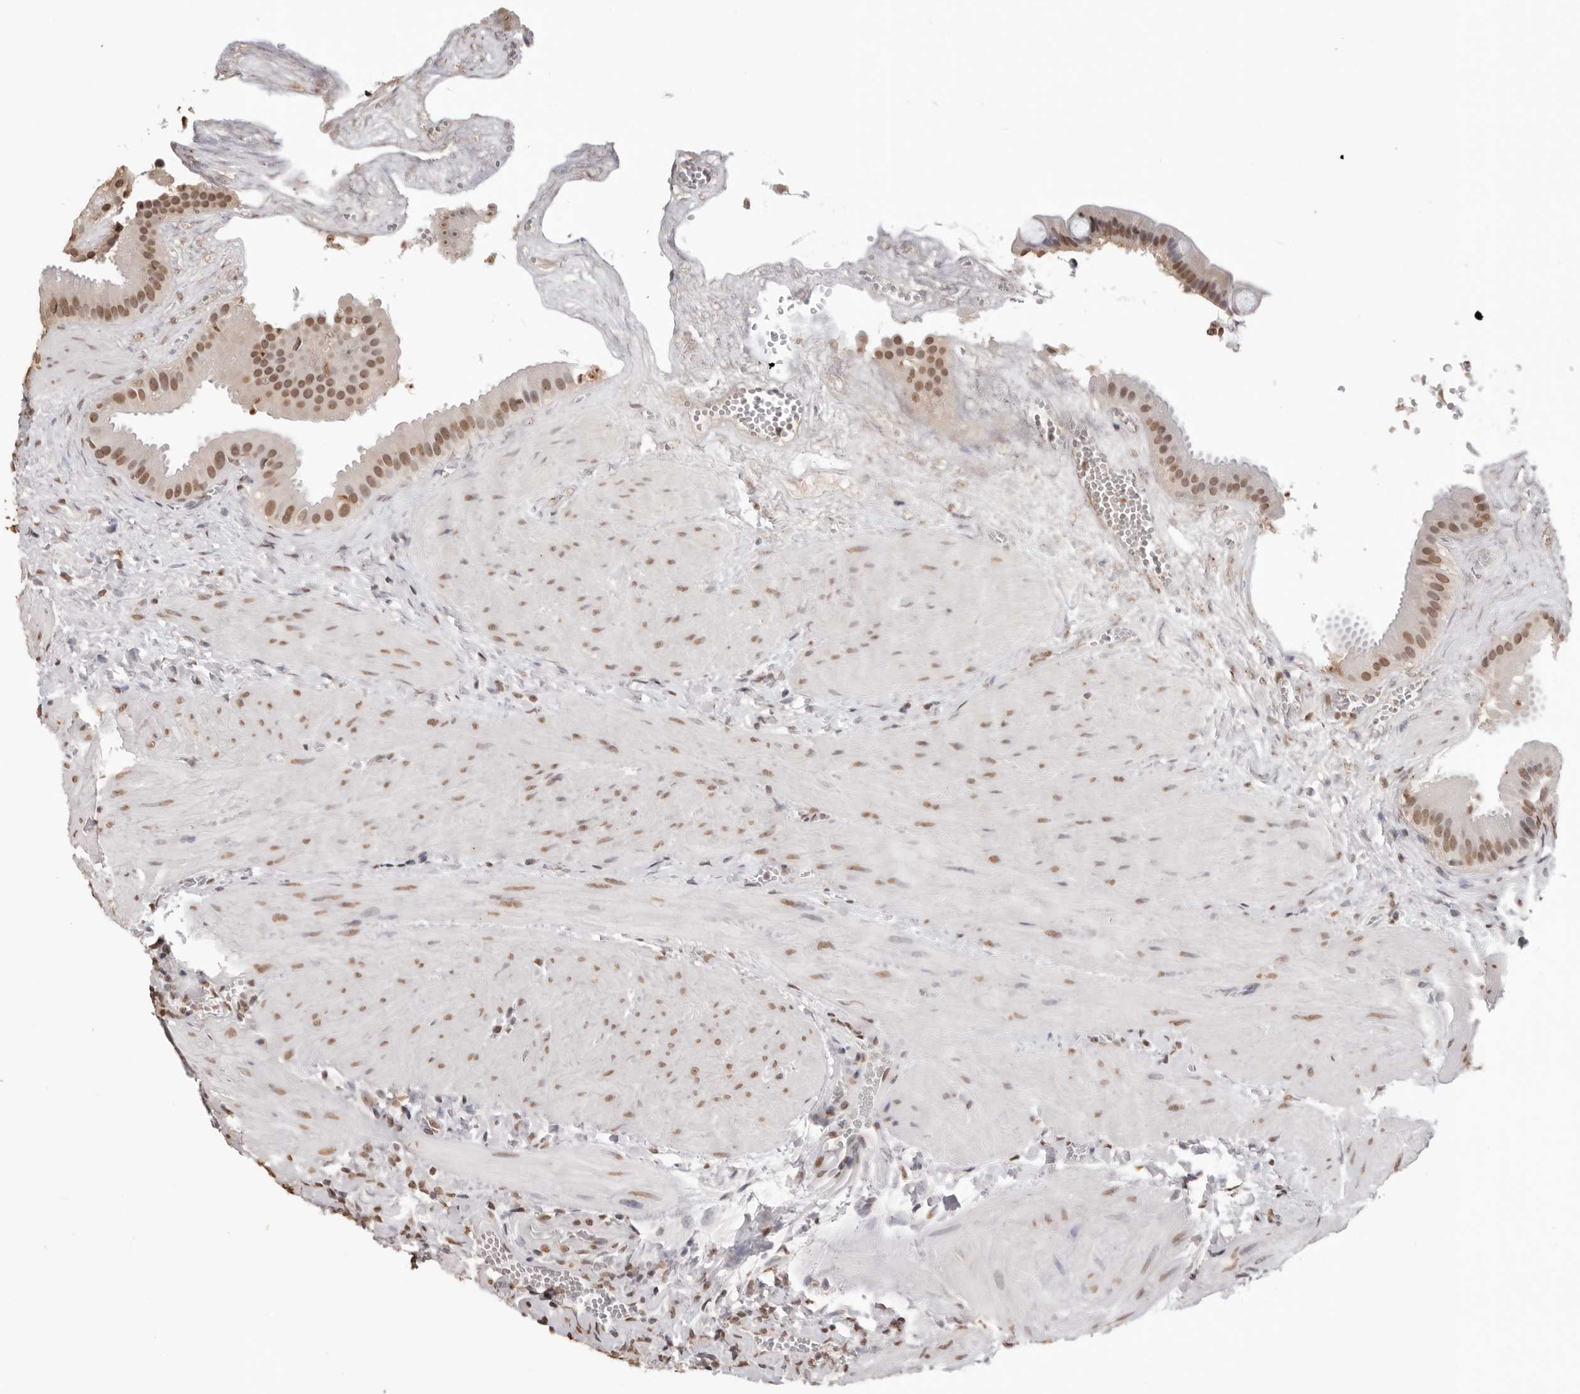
{"staining": {"intensity": "moderate", "quantity": ">75%", "location": "nuclear"}, "tissue": "gallbladder", "cell_type": "Glandular cells", "image_type": "normal", "snomed": [{"axis": "morphology", "description": "Normal tissue, NOS"}, {"axis": "topography", "description": "Gallbladder"}], "caption": "An IHC photomicrograph of unremarkable tissue is shown. Protein staining in brown highlights moderate nuclear positivity in gallbladder within glandular cells.", "gene": "OLIG3", "patient": {"sex": "male", "age": 55}}